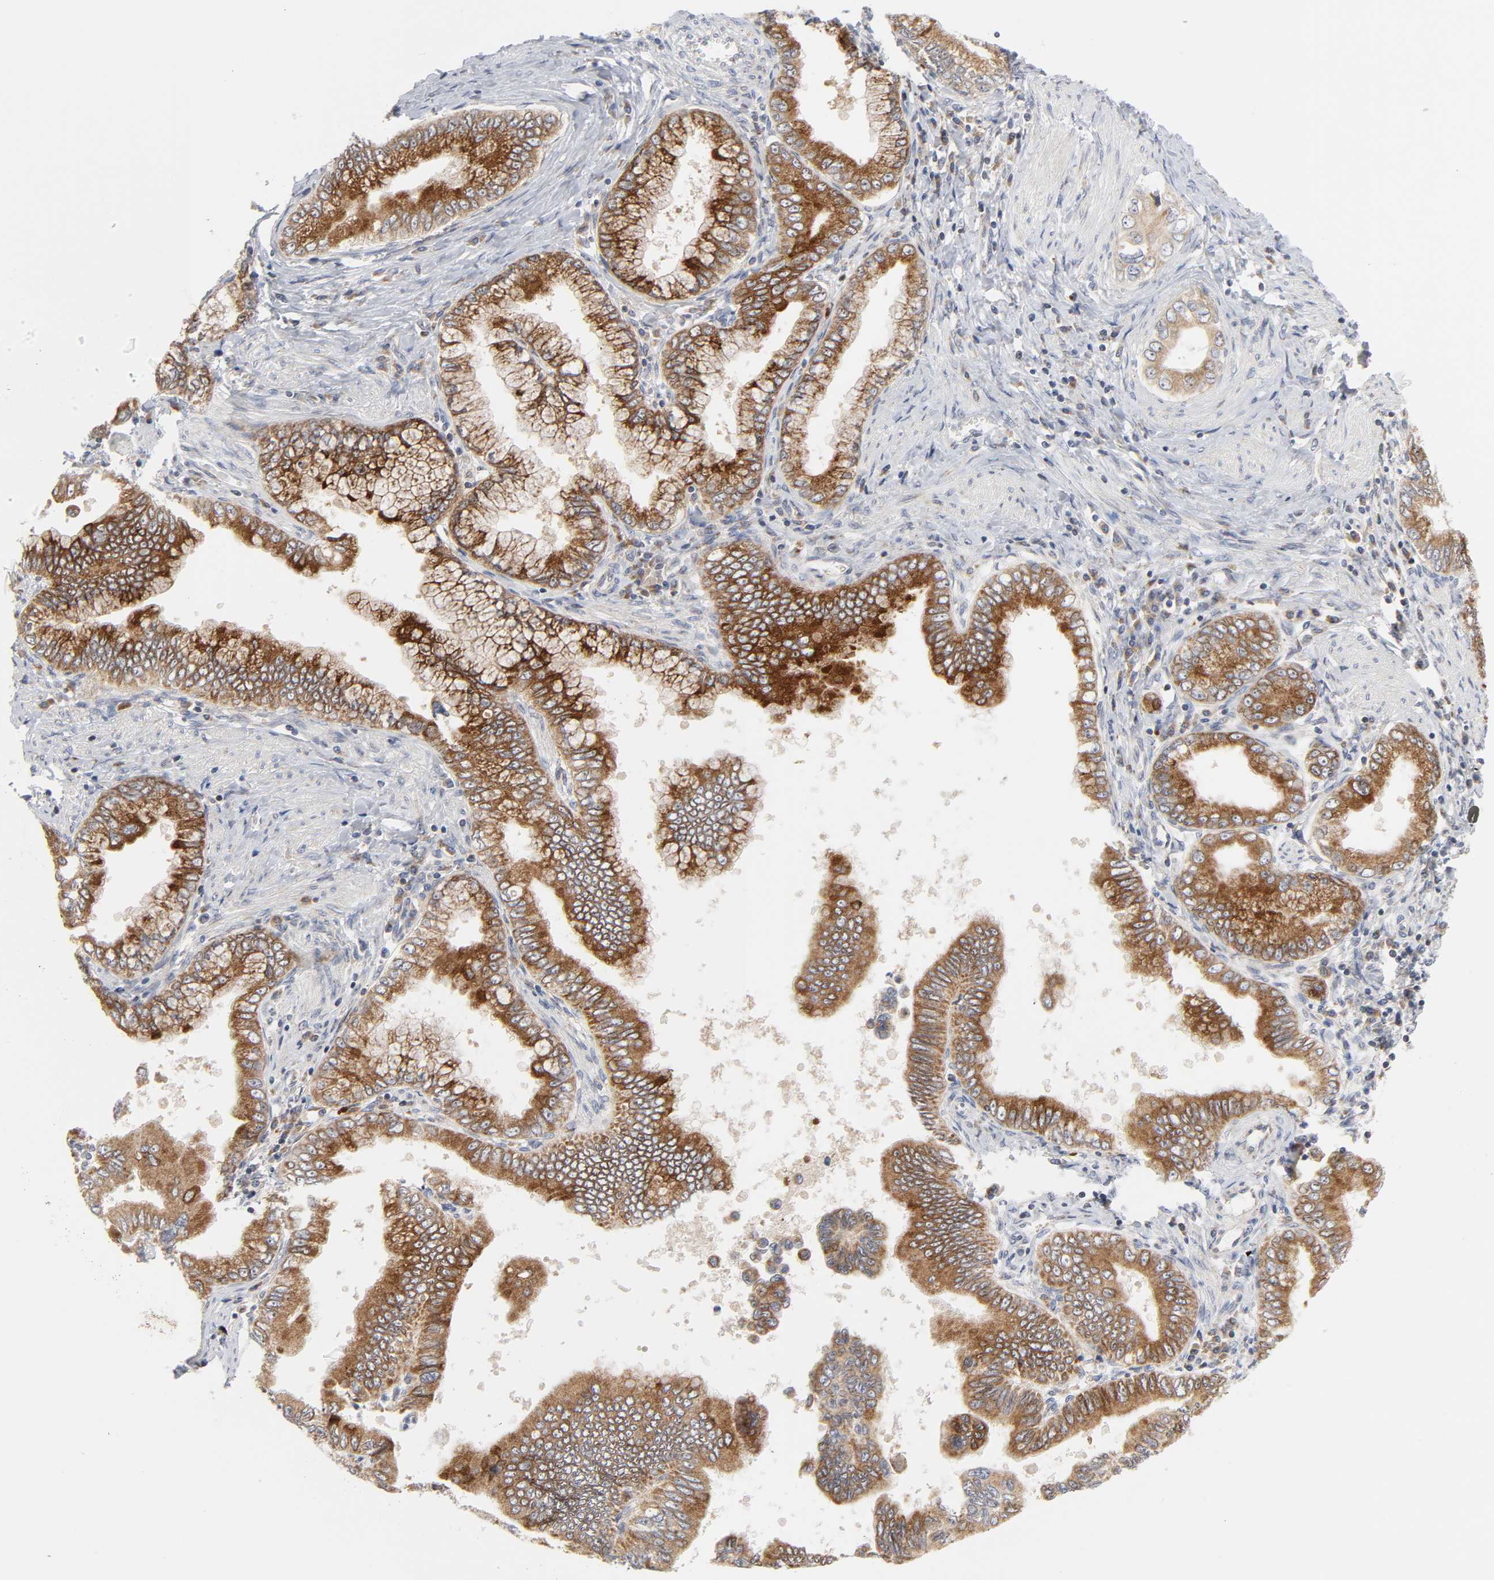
{"staining": {"intensity": "strong", "quantity": ">75%", "location": "cytoplasmic/membranous"}, "tissue": "pancreatic cancer", "cell_type": "Tumor cells", "image_type": "cancer", "snomed": [{"axis": "morphology", "description": "Normal tissue, NOS"}, {"axis": "topography", "description": "Lymph node"}], "caption": "Immunohistochemical staining of pancreatic cancer displays high levels of strong cytoplasmic/membranous protein expression in about >75% of tumor cells.", "gene": "BAX", "patient": {"sex": "male", "age": 50}}